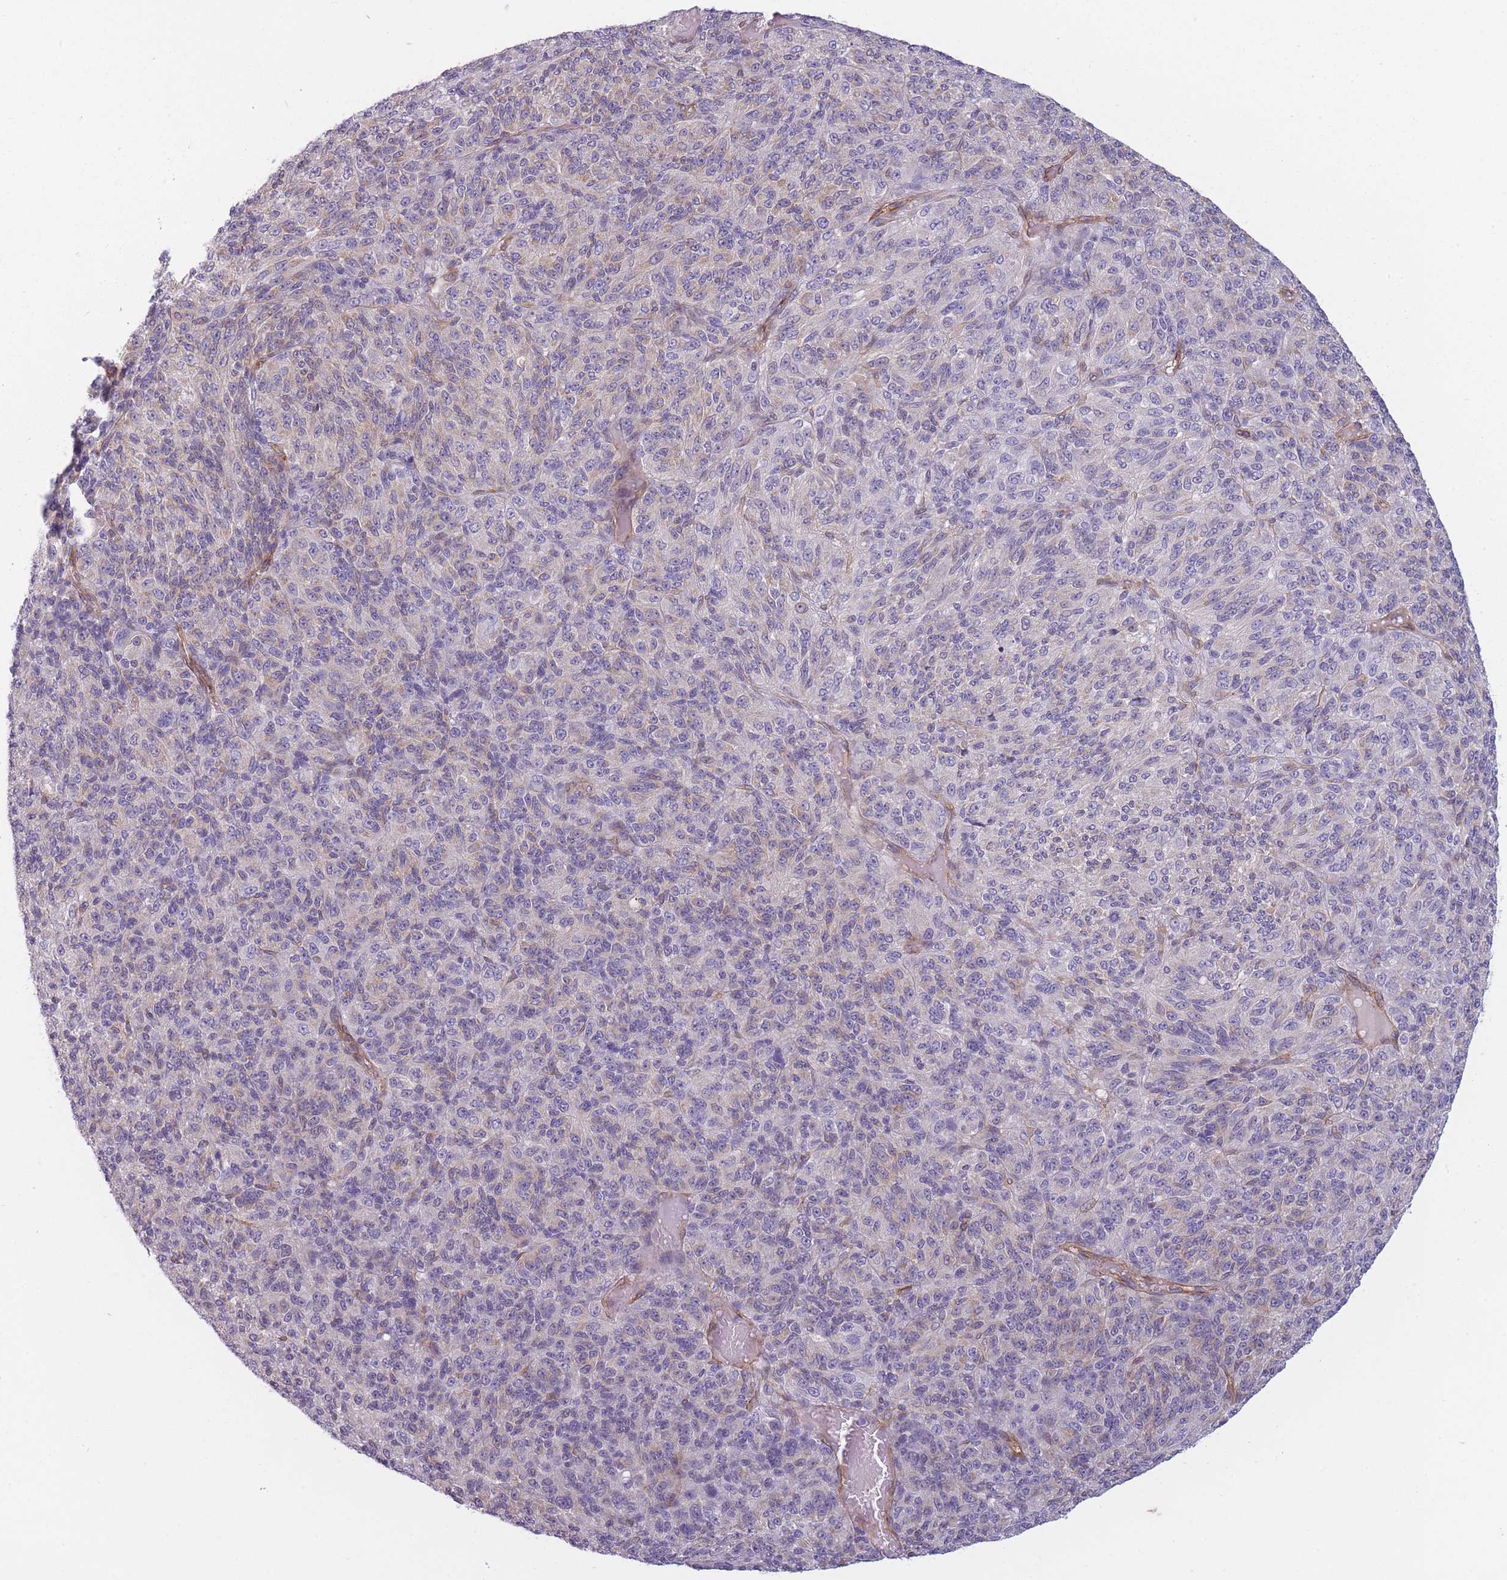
{"staining": {"intensity": "negative", "quantity": "none", "location": "none"}, "tissue": "melanoma", "cell_type": "Tumor cells", "image_type": "cancer", "snomed": [{"axis": "morphology", "description": "Malignant melanoma, Metastatic site"}, {"axis": "topography", "description": "Brain"}], "caption": "High magnification brightfield microscopy of malignant melanoma (metastatic site) stained with DAB (brown) and counterstained with hematoxylin (blue): tumor cells show no significant staining.", "gene": "OR6B3", "patient": {"sex": "female", "age": 56}}